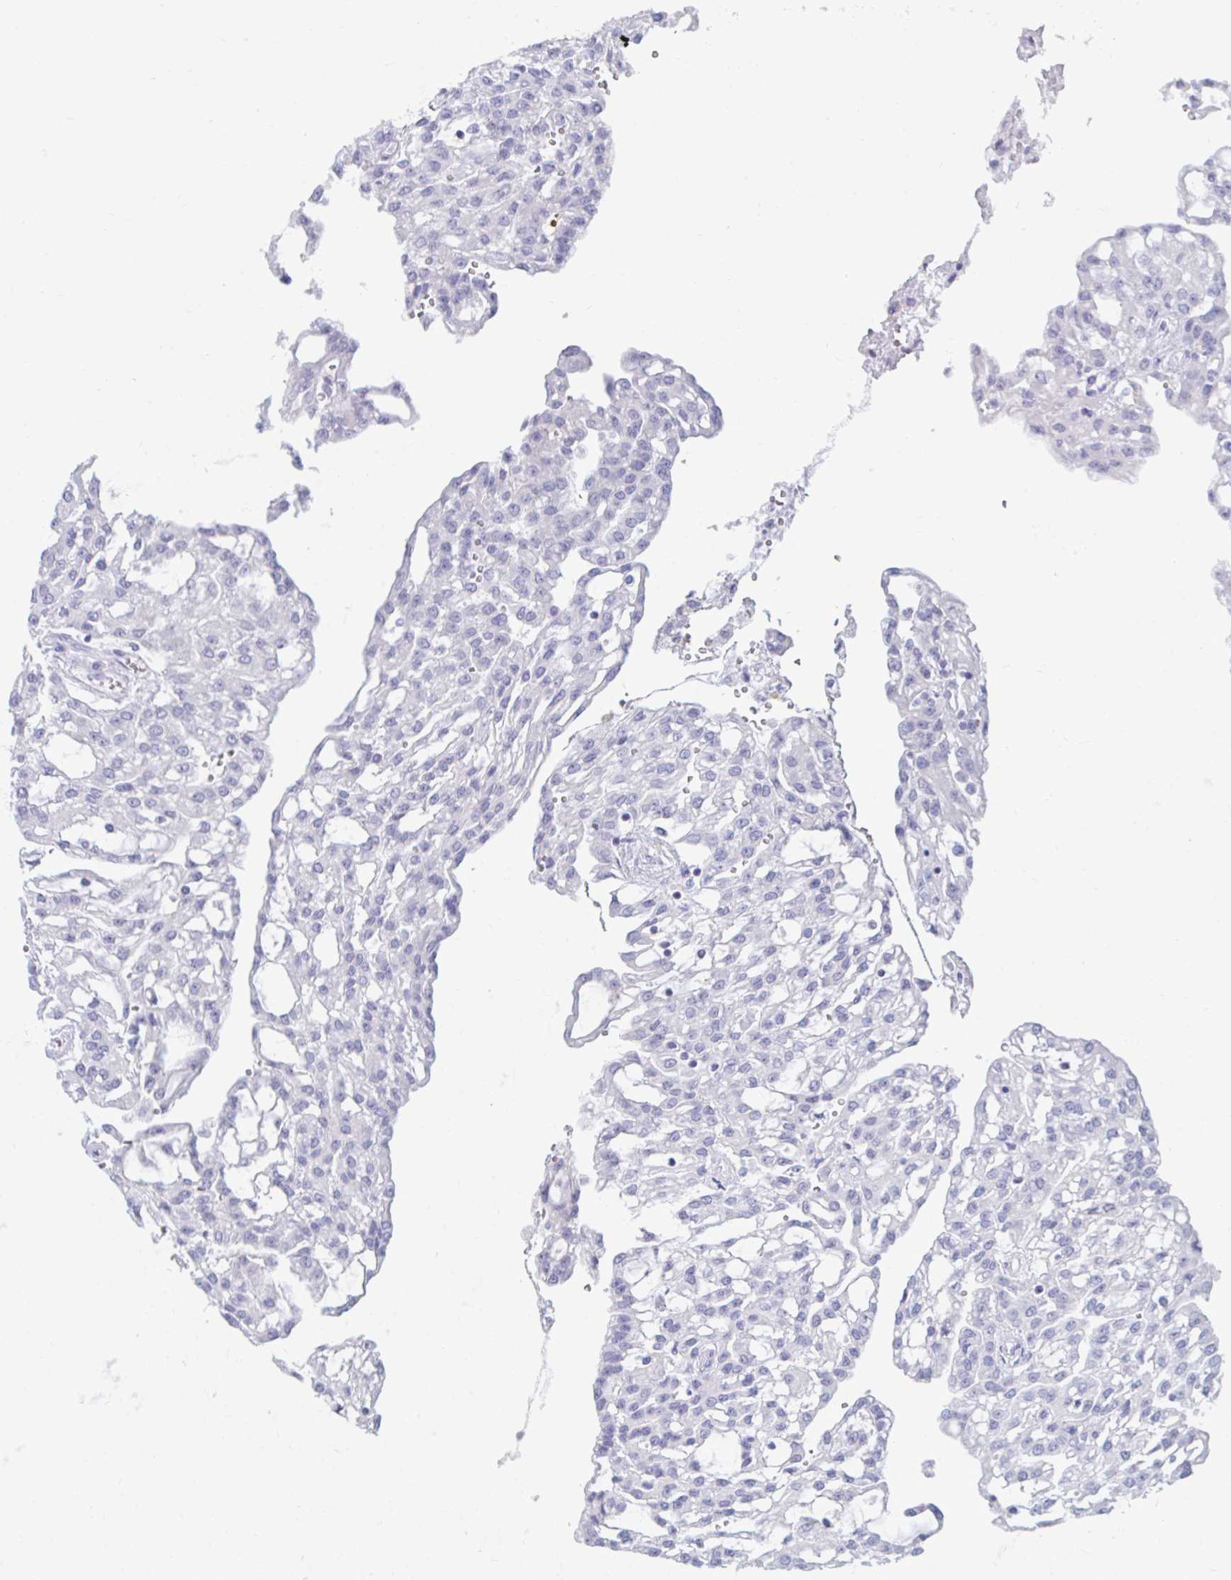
{"staining": {"intensity": "negative", "quantity": "none", "location": "none"}, "tissue": "renal cancer", "cell_type": "Tumor cells", "image_type": "cancer", "snomed": [{"axis": "morphology", "description": "Adenocarcinoma, NOS"}, {"axis": "topography", "description": "Kidney"}], "caption": "High power microscopy micrograph of an immunohistochemistry (IHC) image of adenocarcinoma (renal), revealing no significant positivity in tumor cells.", "gene": "CSE1L", "patient": {"sex": "male", "age": 63}}